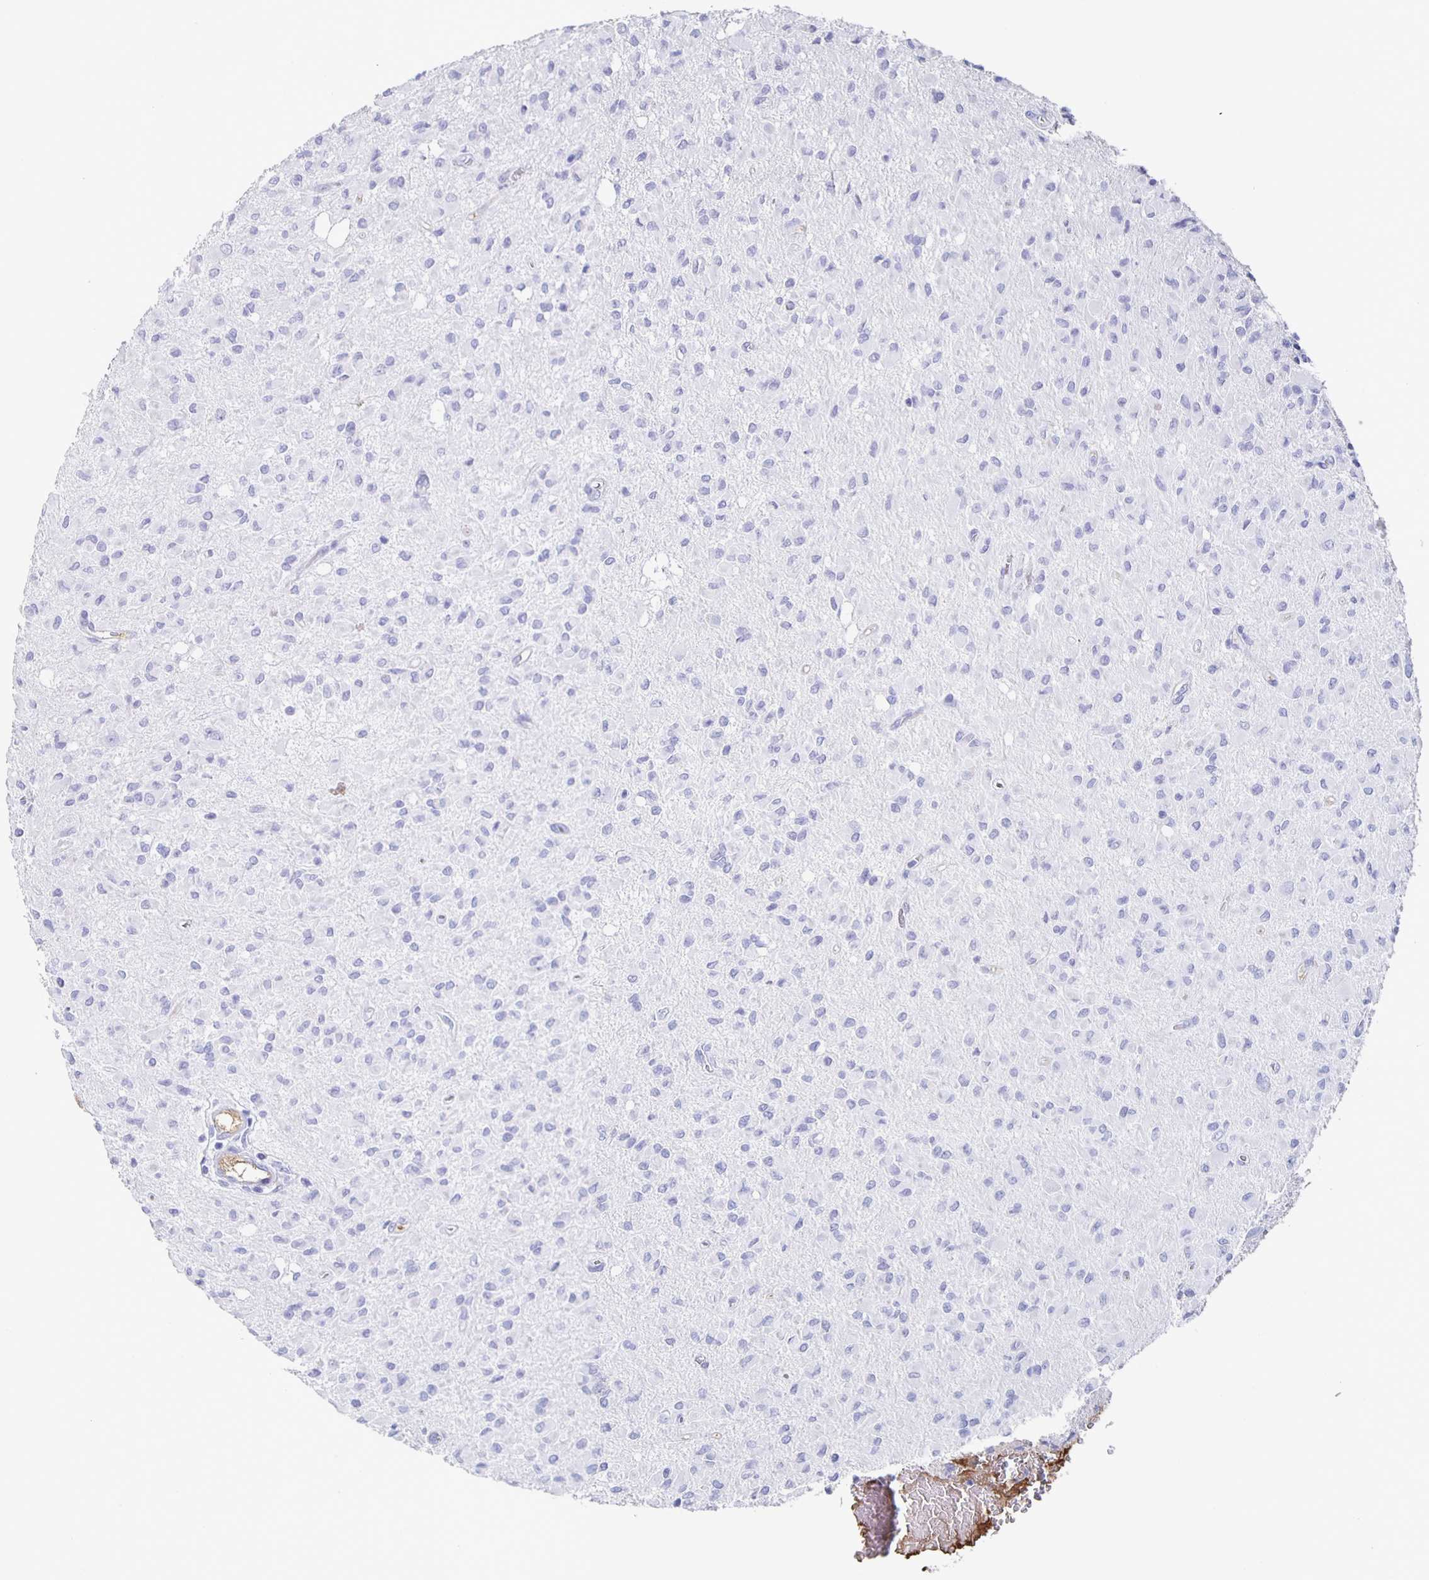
{"staining": {"intensity": "negative", "quantity": "none", "location": "none"}, "tissue": "glioma", "cell_type": "Tumor cells", "image_type": "cancer", "snomed": [{"axis": "morphology", "description": "Glioma, malignant, Low grade"}, {"axis": "topography", "description": "Brain"}], "caption": "Tumor cells are negative for brown protein staining in glioma. (Immunohistochemistry (ihc), brightfield microscopy, high magnification).", "gene": "FGA", "patient": {"sex": "female", "age": 33}}